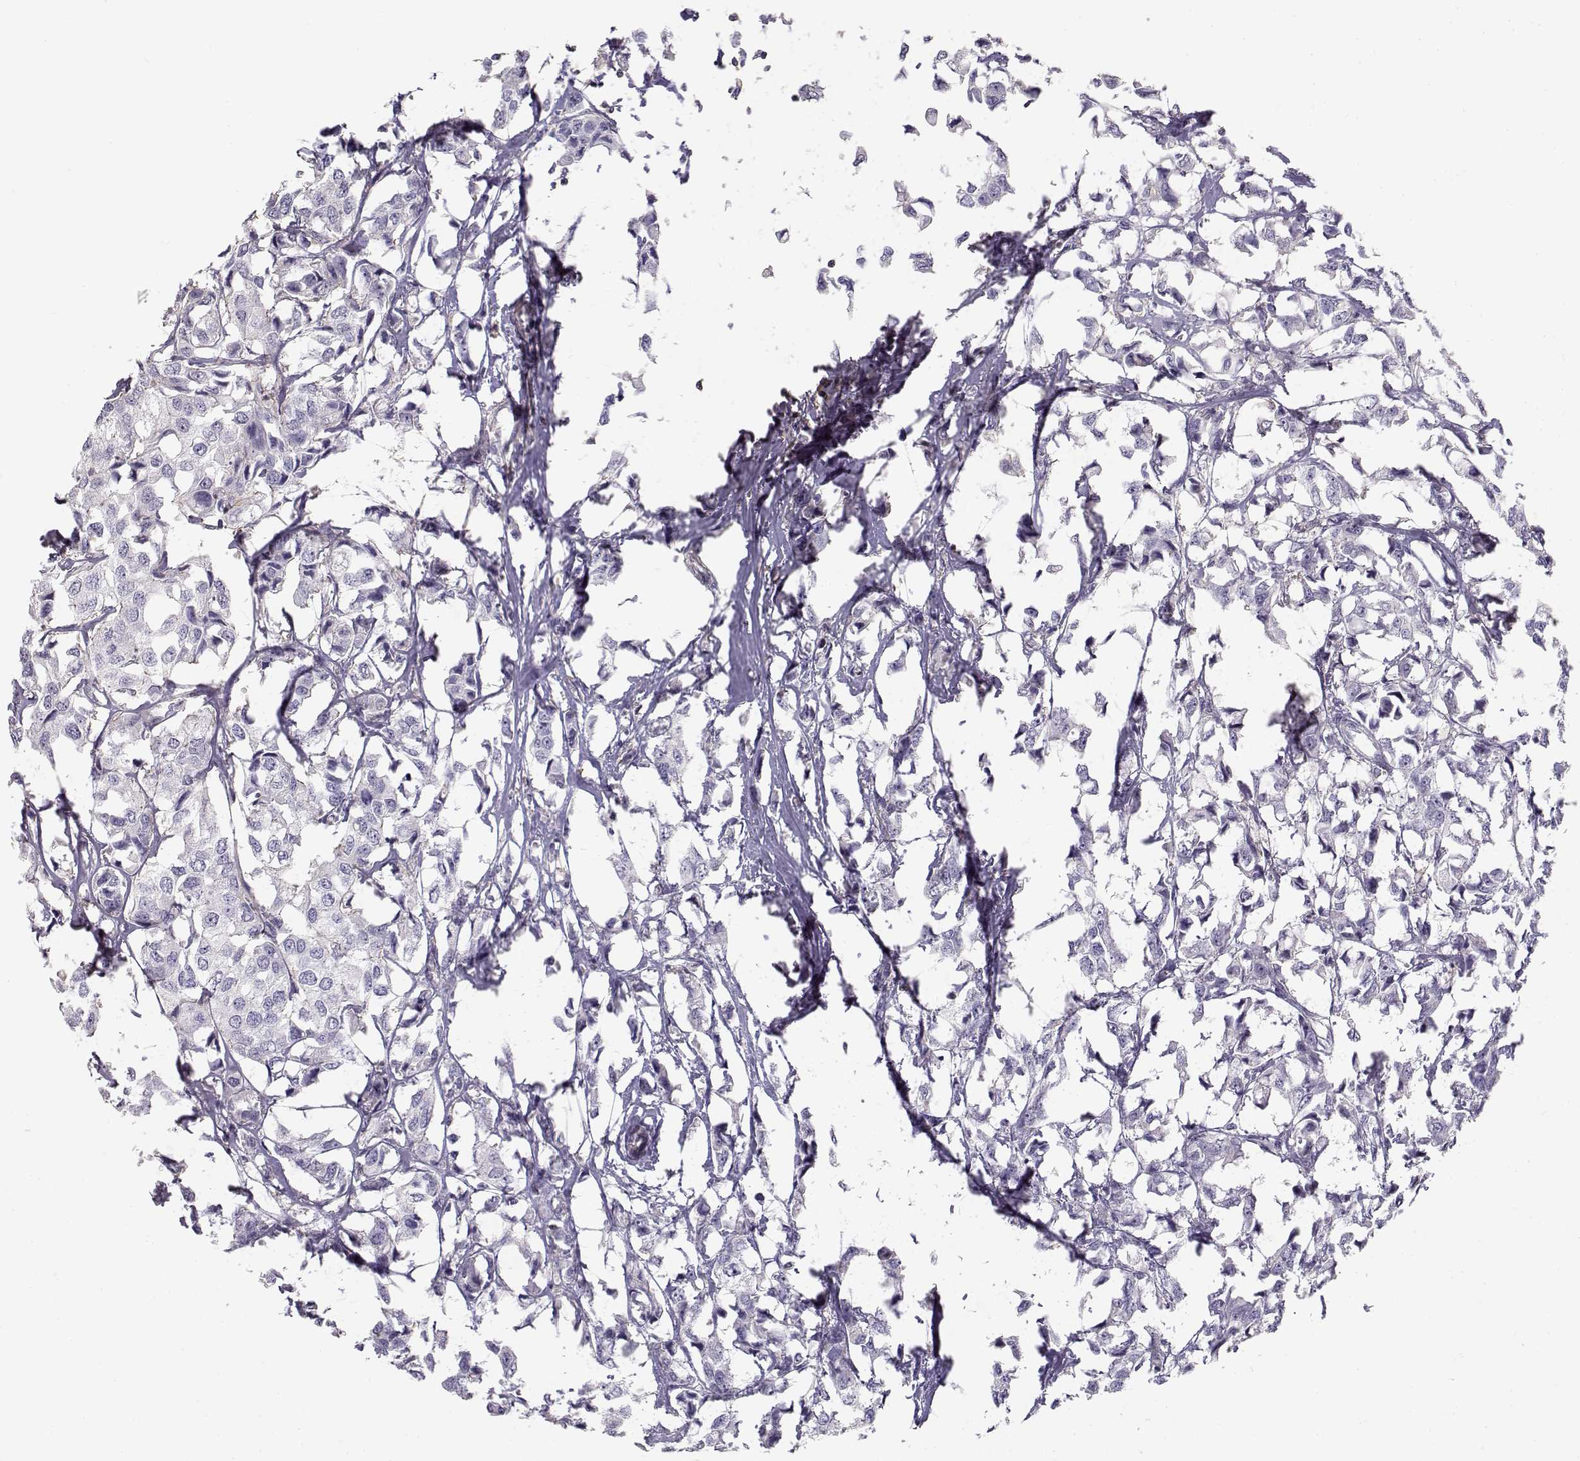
{"staining": {"intensity": "negative", "quantity": "none", "location": "none"}, "tissue": "breast cancer", "cell_type": "Tumor cells", "image_type": "cancer", "snomed": [{"axis": "morphology", "description": "Duct carcinoma"}, {"axis": "topography", "description": "Breast"}], "caption": "Breast infiltrating ductal carcinoma stained for a protein using IHC shows no positivity tumor cells.", "gene": "DAPL1", "patient": {"sex": "female", "age": 80}}